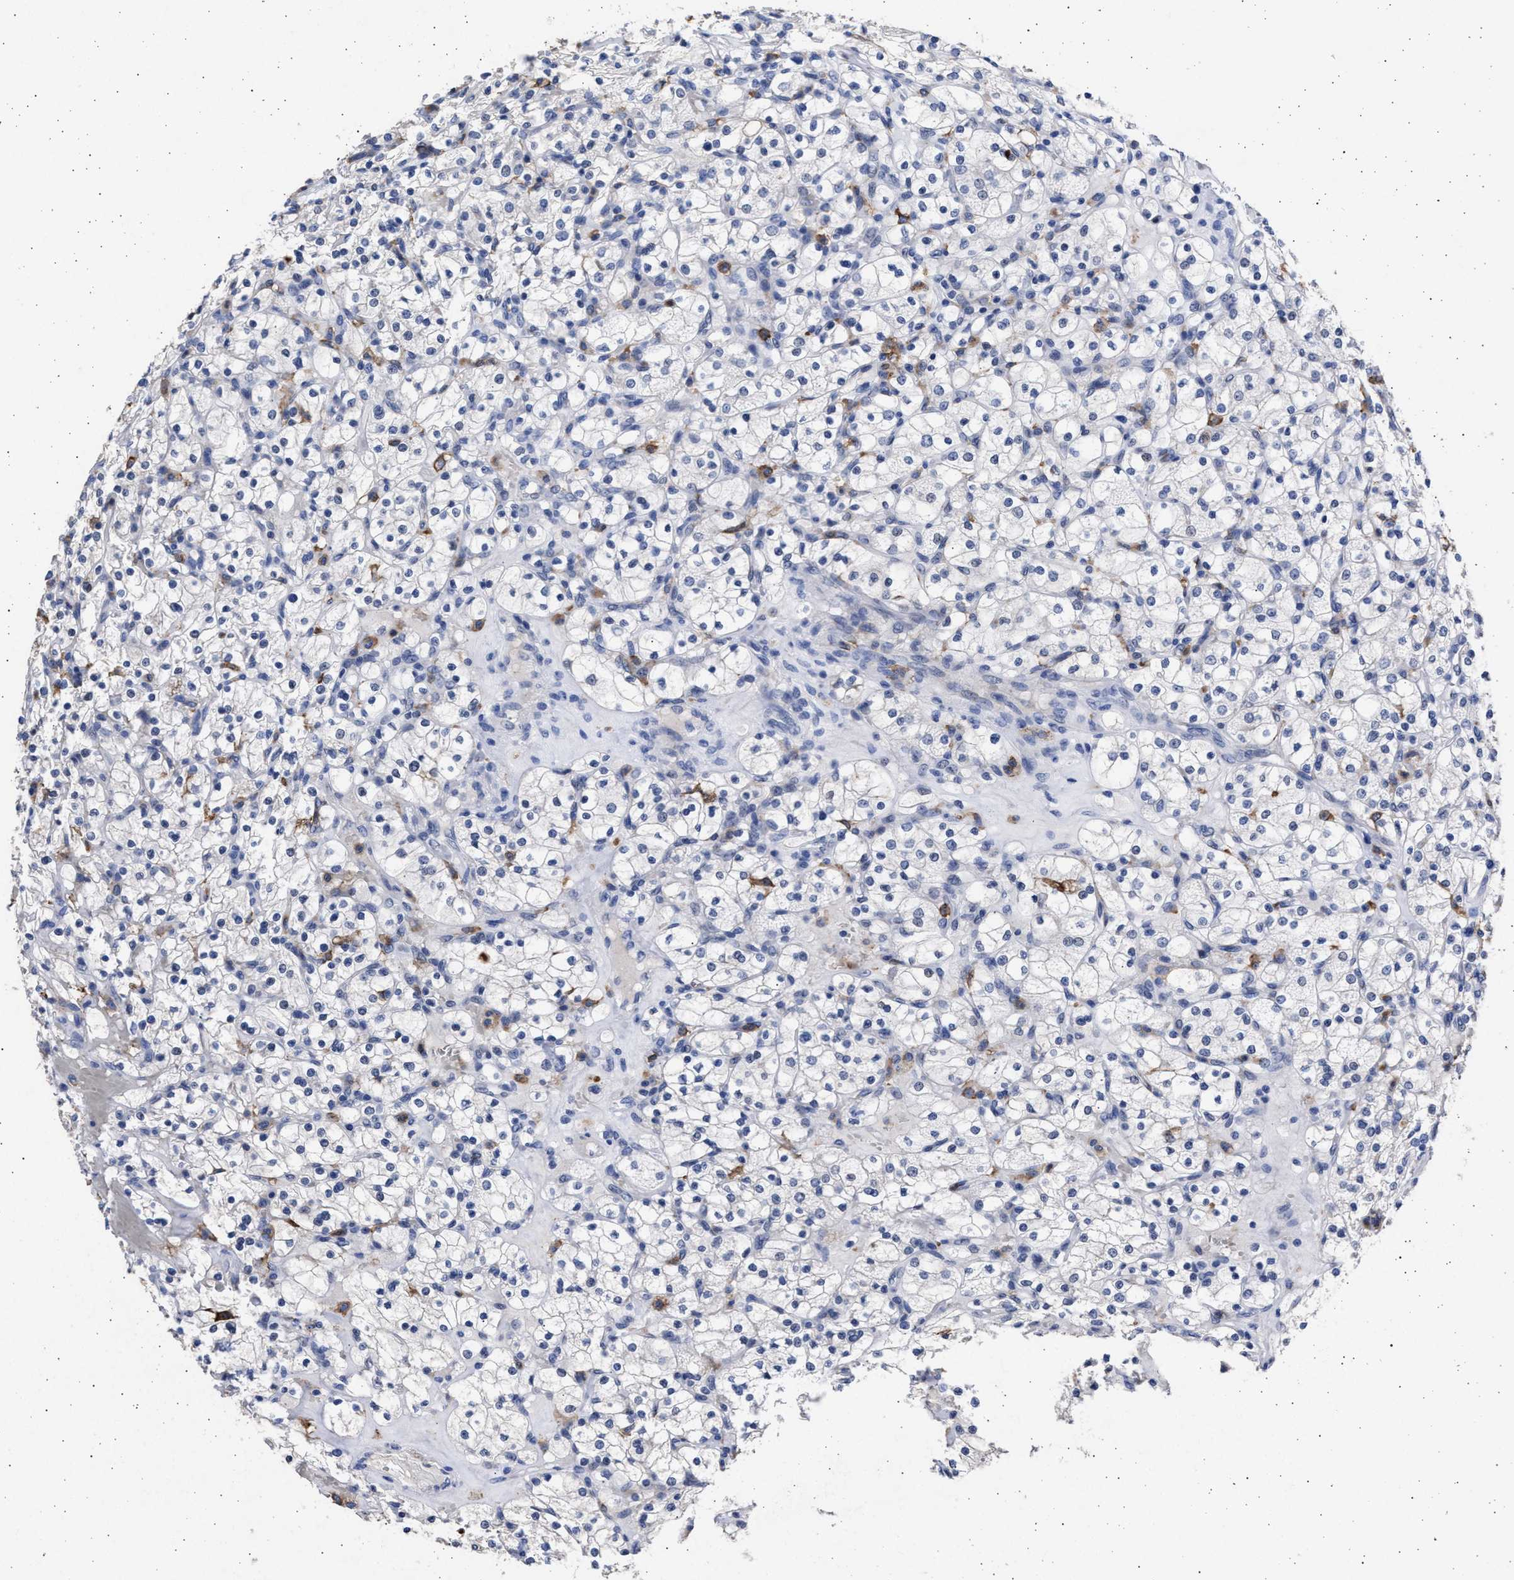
{"staining": {"intensity": "negative", "quantity": "none", "location": "none"}, "tissue": "renal cancer", "cell_type": "Tumor cells", "image_type": "cancer", "snomed": [{"axis": "morphology", "description": "Adenocarcinoma, NOS"}, {"axis": "topography", "description": "Kidney"}], "caption": "Immunohistochemical staining of renal adenocarcinoma reveals no significant staining in tumor cells. Nuclei are stained in blue.", "gene": "FCER1A", "patient": {"sex": "female", "age": 83}}